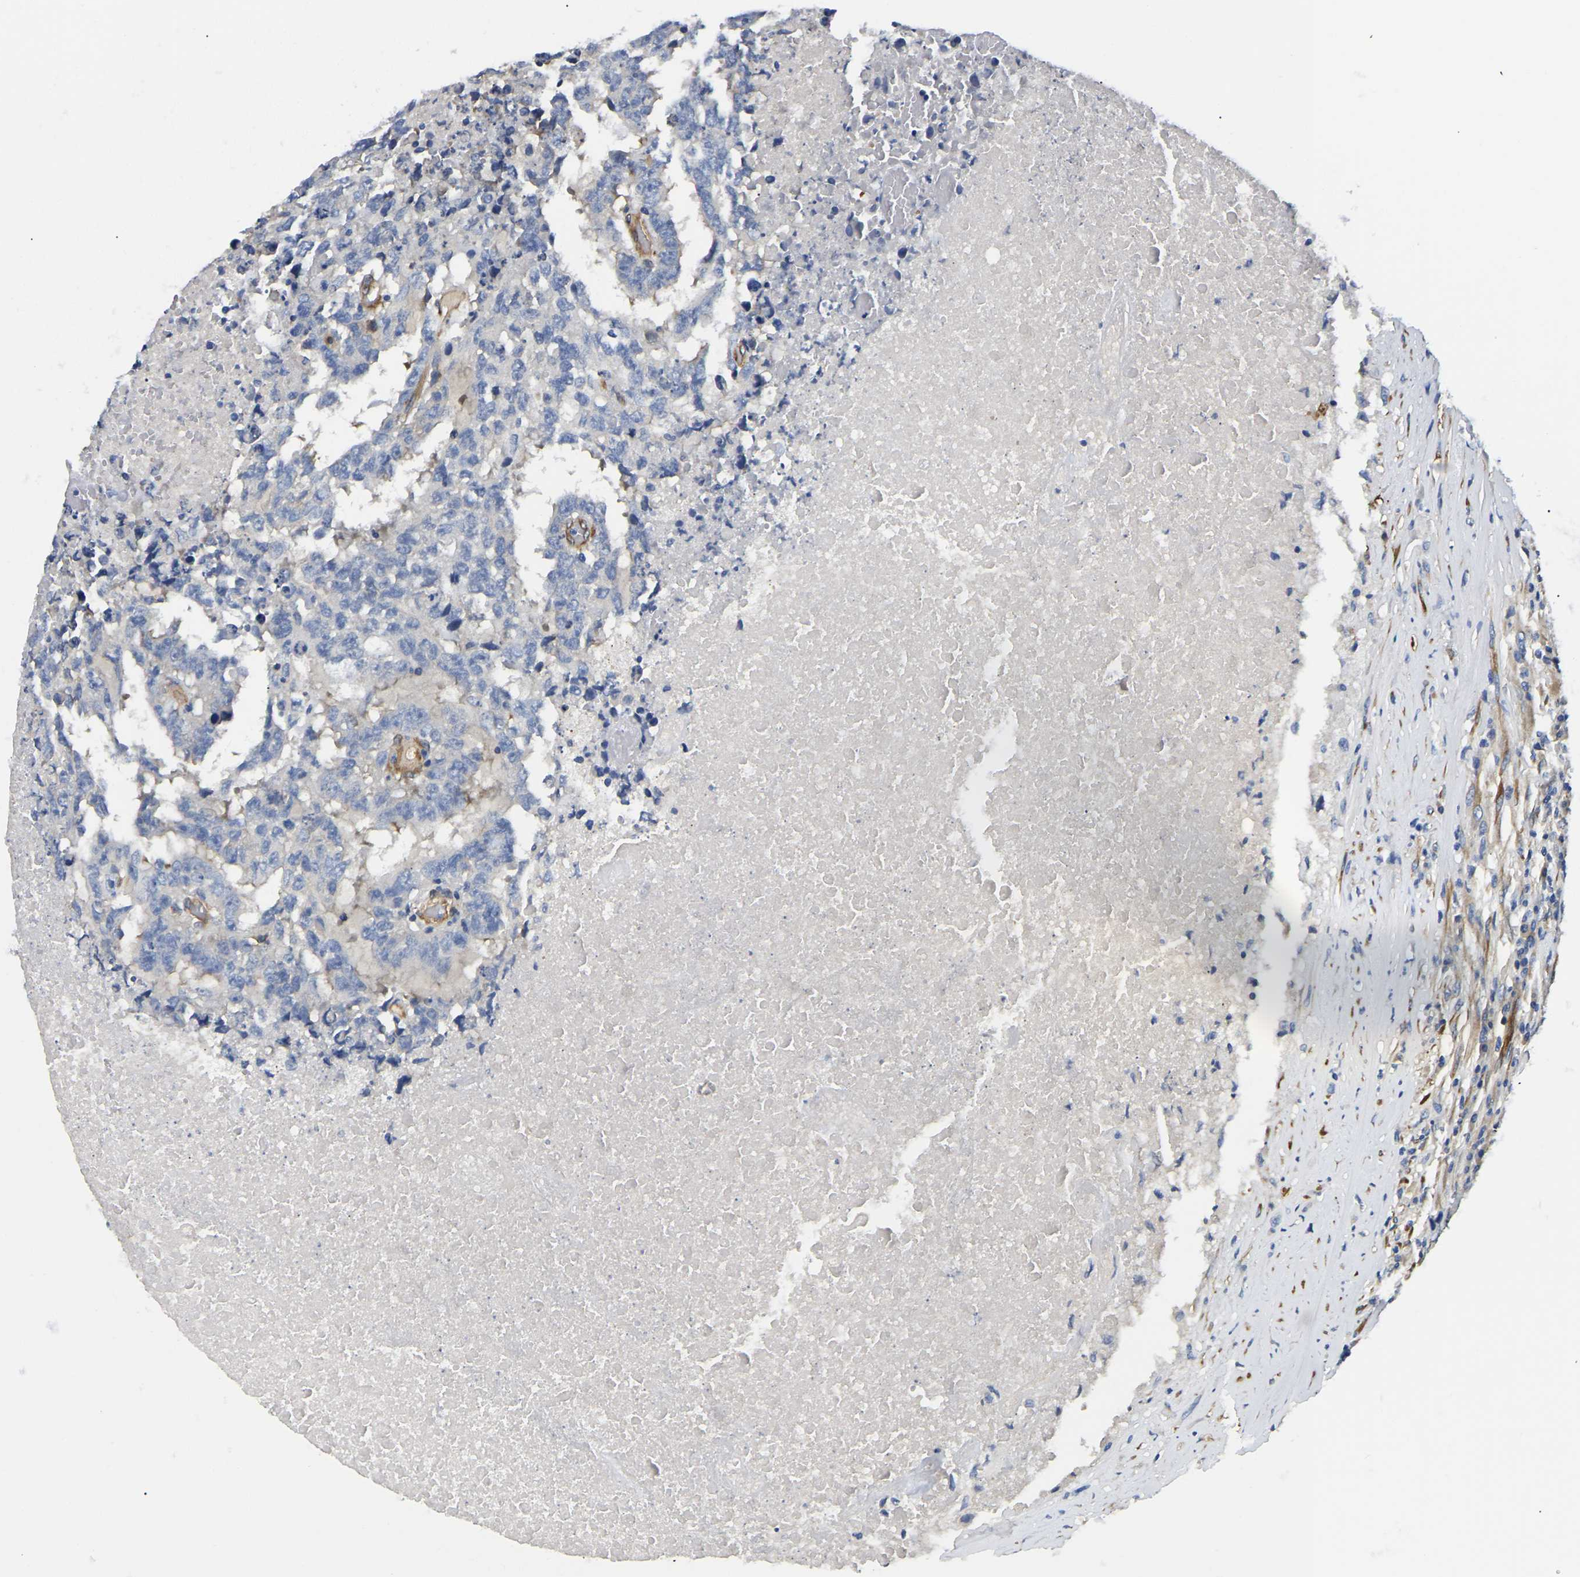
{"staining": {"intensity": "negative", "quantity": "none", "location": "none"}, "tissue": "testis cancer", "cell_type": "Tumor cells", "image_type": "cancer", "snomed": [{"axis": "morphology", "description": "Necrosis, NOS"}, {"axis": "morphology", "description": "Carcinoma, Embryonal, NOS"}, {"axis": "topography", "description": "Testis"}], "caption": "DAB (3,3'-diaminobenzidine) immunohistochemical staining of human embryonal carcinoma (testis) exhibits no significant staining in tumor cells.", "gene": "DUSP8", "patient": {"sex": "male", "age": 19}}